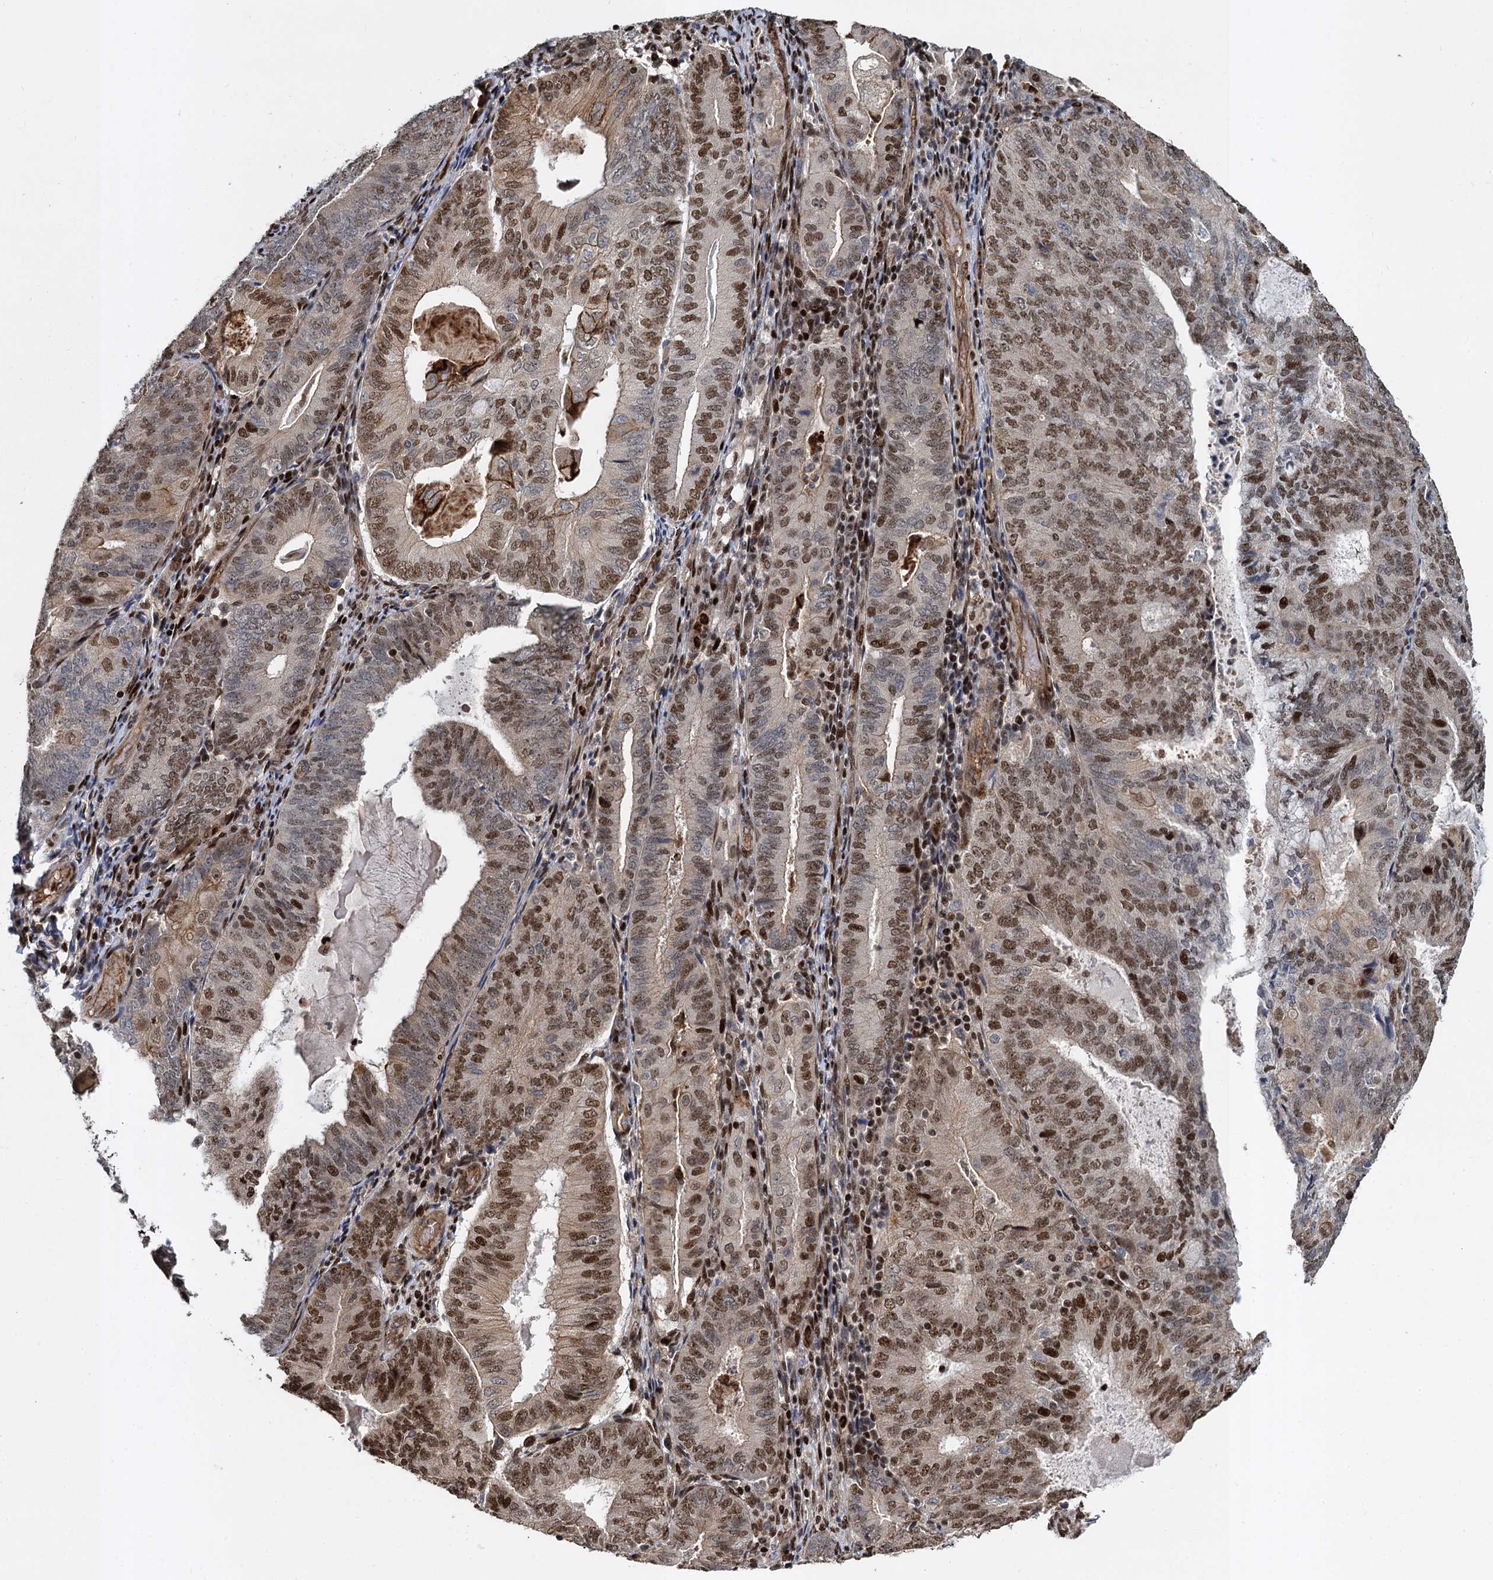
{"staining": {"intensity": "moderate", "quantity": "25%-75%", "location": "nuclear"}, "tissue": "endometrial cancer", "cell_type": "Tumor cells", "image_type": "cancer", "snomed": [{"axis": "morphology", "description": "Adenocarcinoma, NOS"}, {"axis": "topography", "description": "Endometrium"}], "caption": "A brown stain labels moderate nuclear staining of a protein in endometrial cancer tumor cells.", "gene": "ANKRD49", "patient": {"sex": "female", "age": 81}}